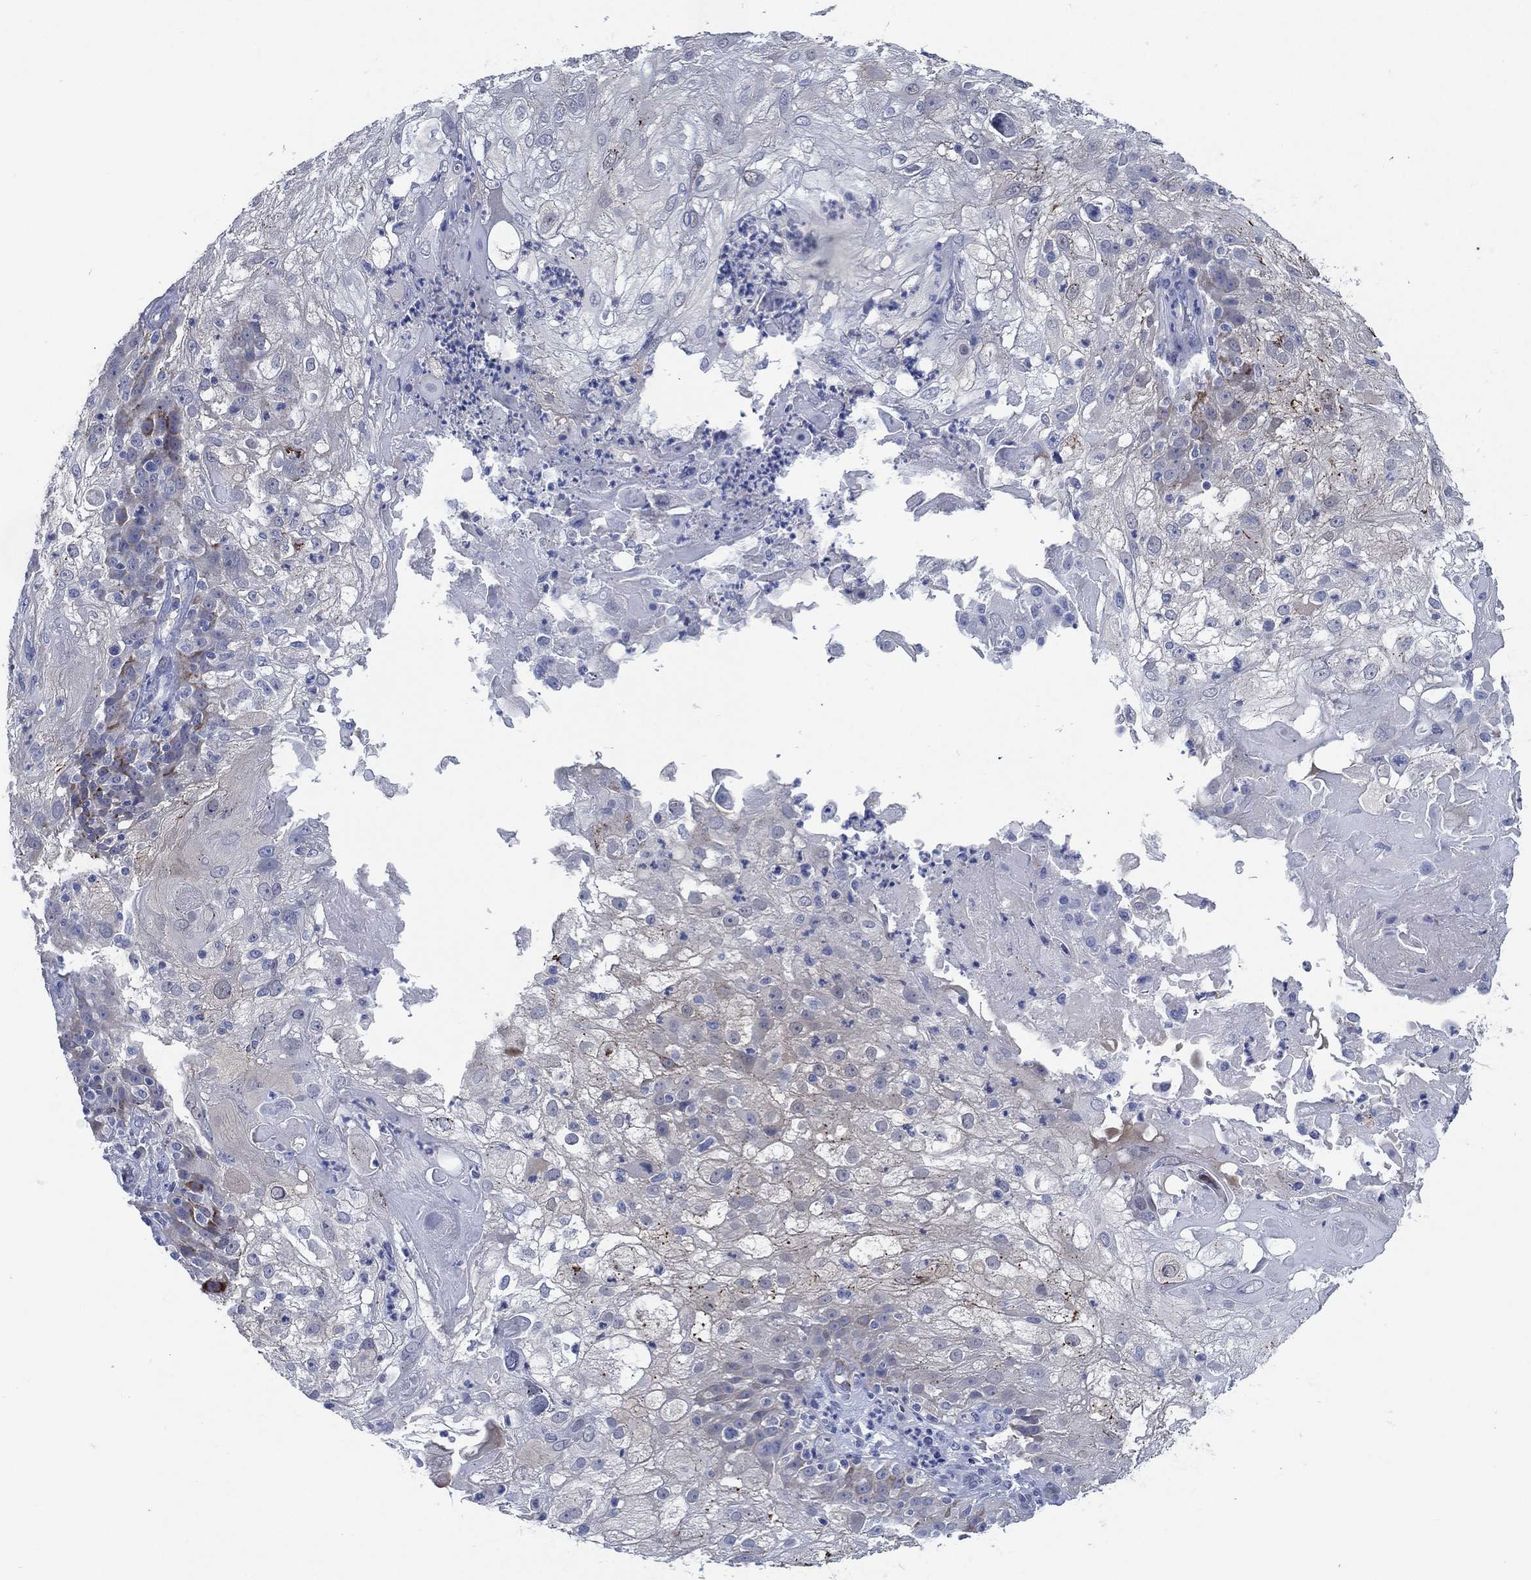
{"staining": {"intensity": "weak", "quantity": "<25%", "location": "cytoplasmic/membranous"}, "tissue": "skin cancer", "cell_type": "Tumor cells", "image_type": "cancer", "snomed": [{"axis": "morphology", "description": "Normal tissue, NOS"}, {"axis": "morphology", "description": "Squamous cell carcinoma, NOS"}, {"axis": "topography", "description": "Skin"}], "caption": "Immunohistochemistry of human skin cancer demonstrates no expression in tumor cells. (Stains: DAB (3,3'-diaminobenzidine) IHC with hematoxylin counter stain, Microscopy: brightfield microscopy at high magnification).", "gene": "C5orf46", "patient": {"sex": "female", "age": 83}}